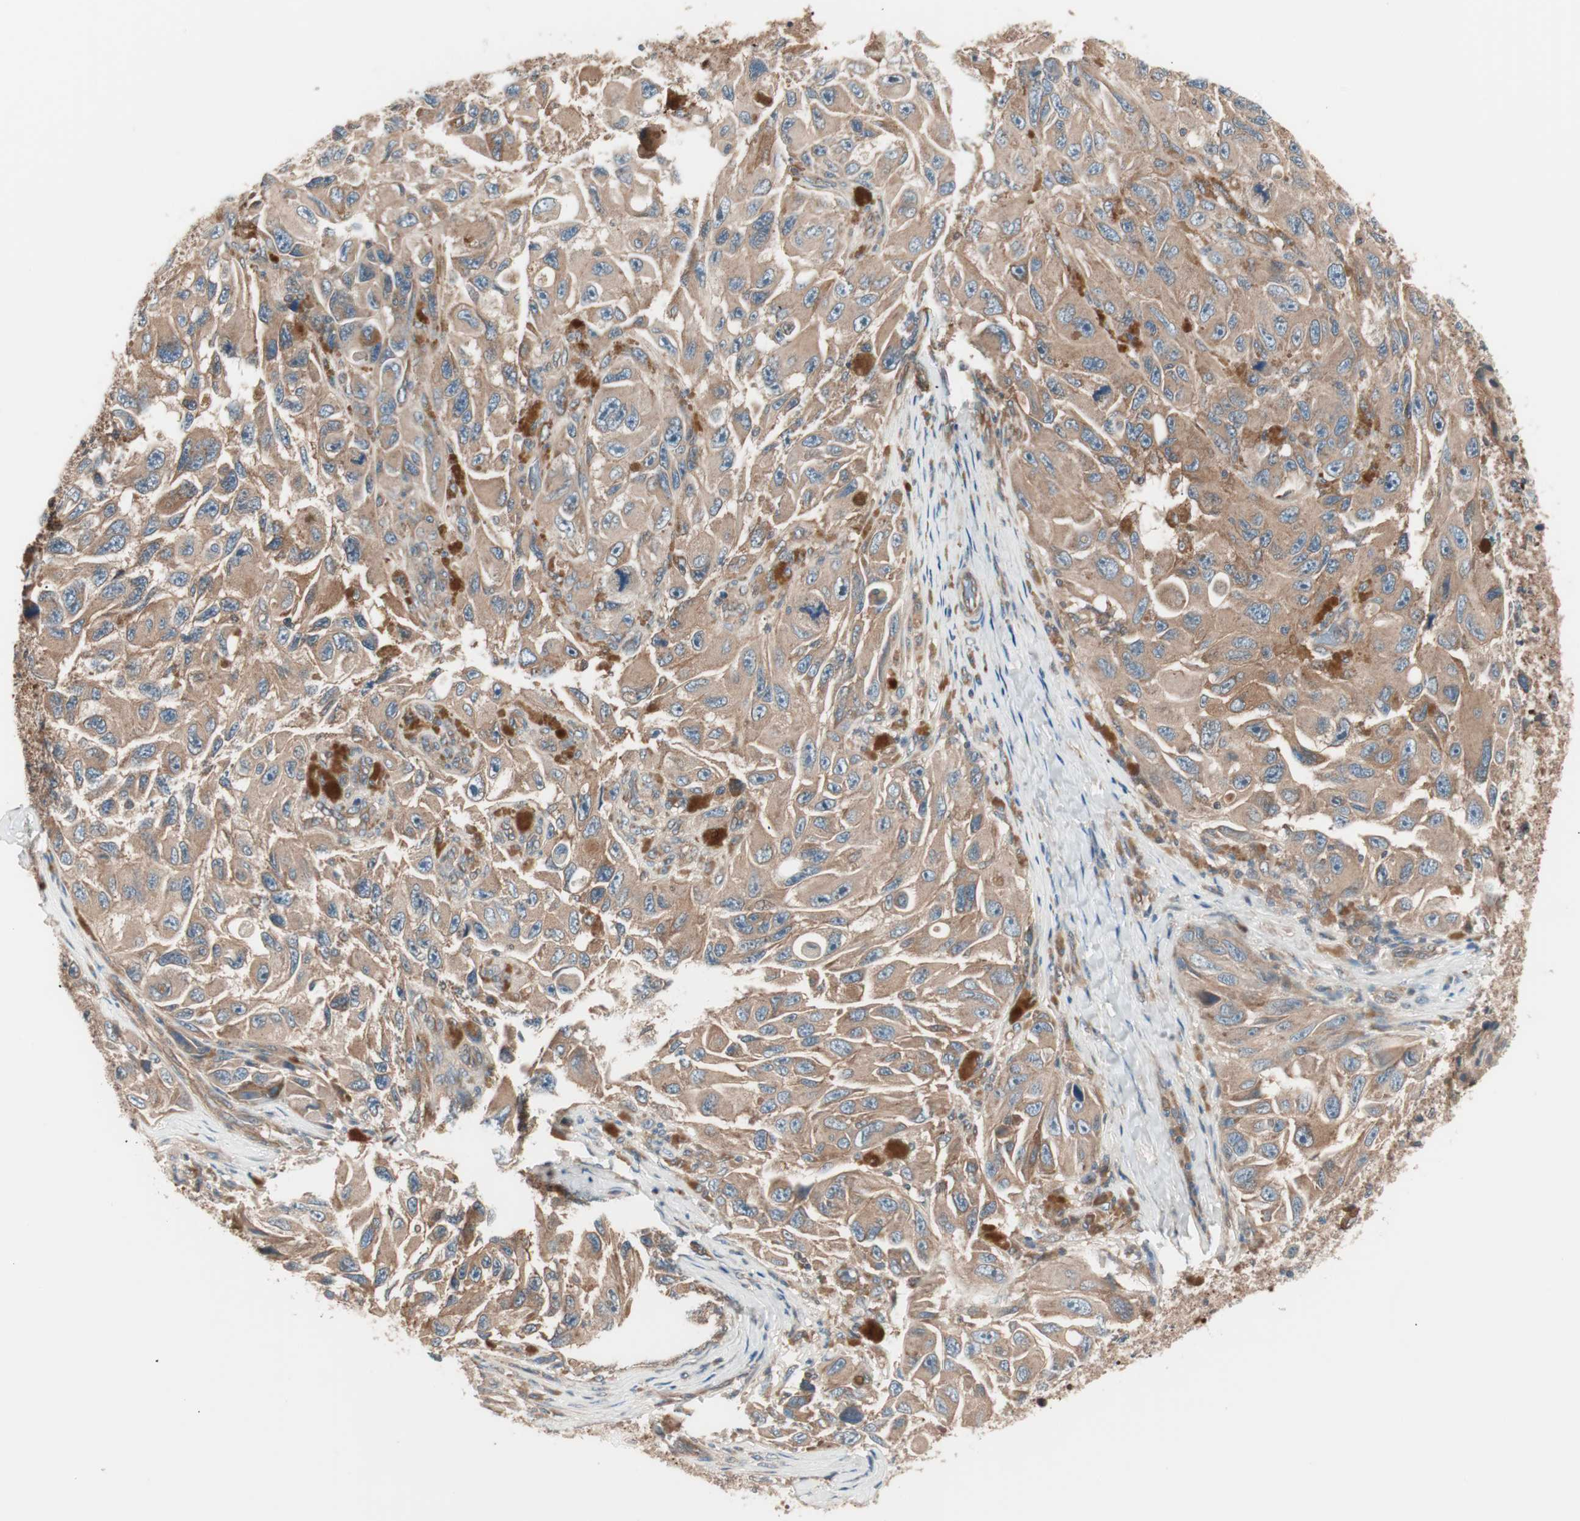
{"staining": {"intensity": "moderate", "quantity": ">75%", "location": "cytoplasmic/membranous"}, "tissue": "melanoma", "cell_type": "Tumor cells", "image_type": "cancer", "snomed": [{"axis": "morphology", "description": "Malignant melanoma, NOS"}, {"axis": "topography", "description": "Skin"}], "caption": "The photomicrograph displays immunohistochemical staining of malignant melanoma. There is moderate cytoplasmic/membranous positivity is seen in about >75% of tumor cells. (DAB (3,3'-diaminobenzidine) IHC, brown staining for protein, blue staining for nuclei).", "gene": "TSG101", "patient": {"sex": "female", "age": 73}}